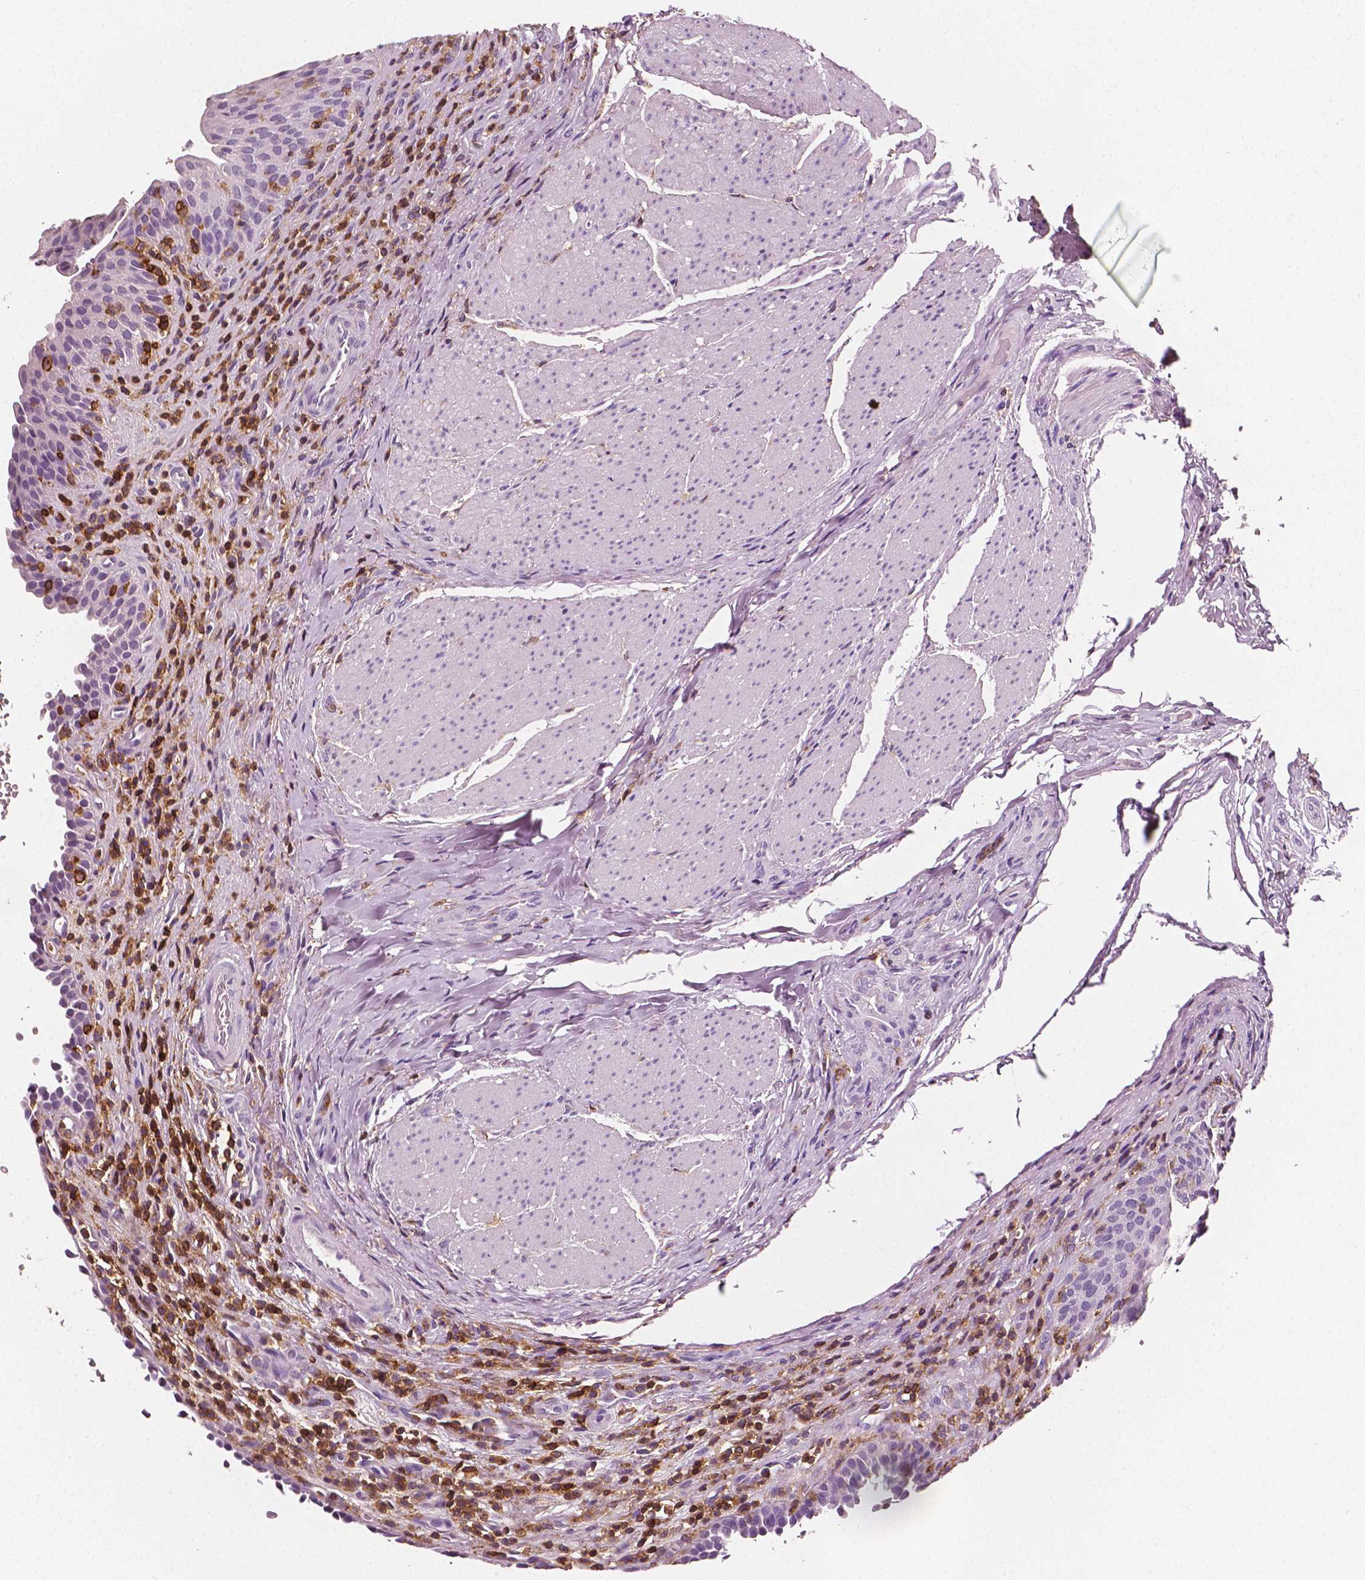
{"staining": {"intensity": "negative", "quantity": "none", "location": "none"}, "tissue": "urinary bladder", "cell_type": "Urothelial cells", "image_type": "normal", "snomed": [{"axis": "morphology", "description": "Normal tissue, NOS"}, {"axis": "topography", "description": "Urinary bladder"}, {"axis": "topography", "description": "Peripheral nerve tissue"}], "caption": "A photomicrograph of urinary bladder stained for a protein shows no brown staining in urothelial cells.", "gene": "PTPRC", "patient": {"sex": "male", "age": 66}}